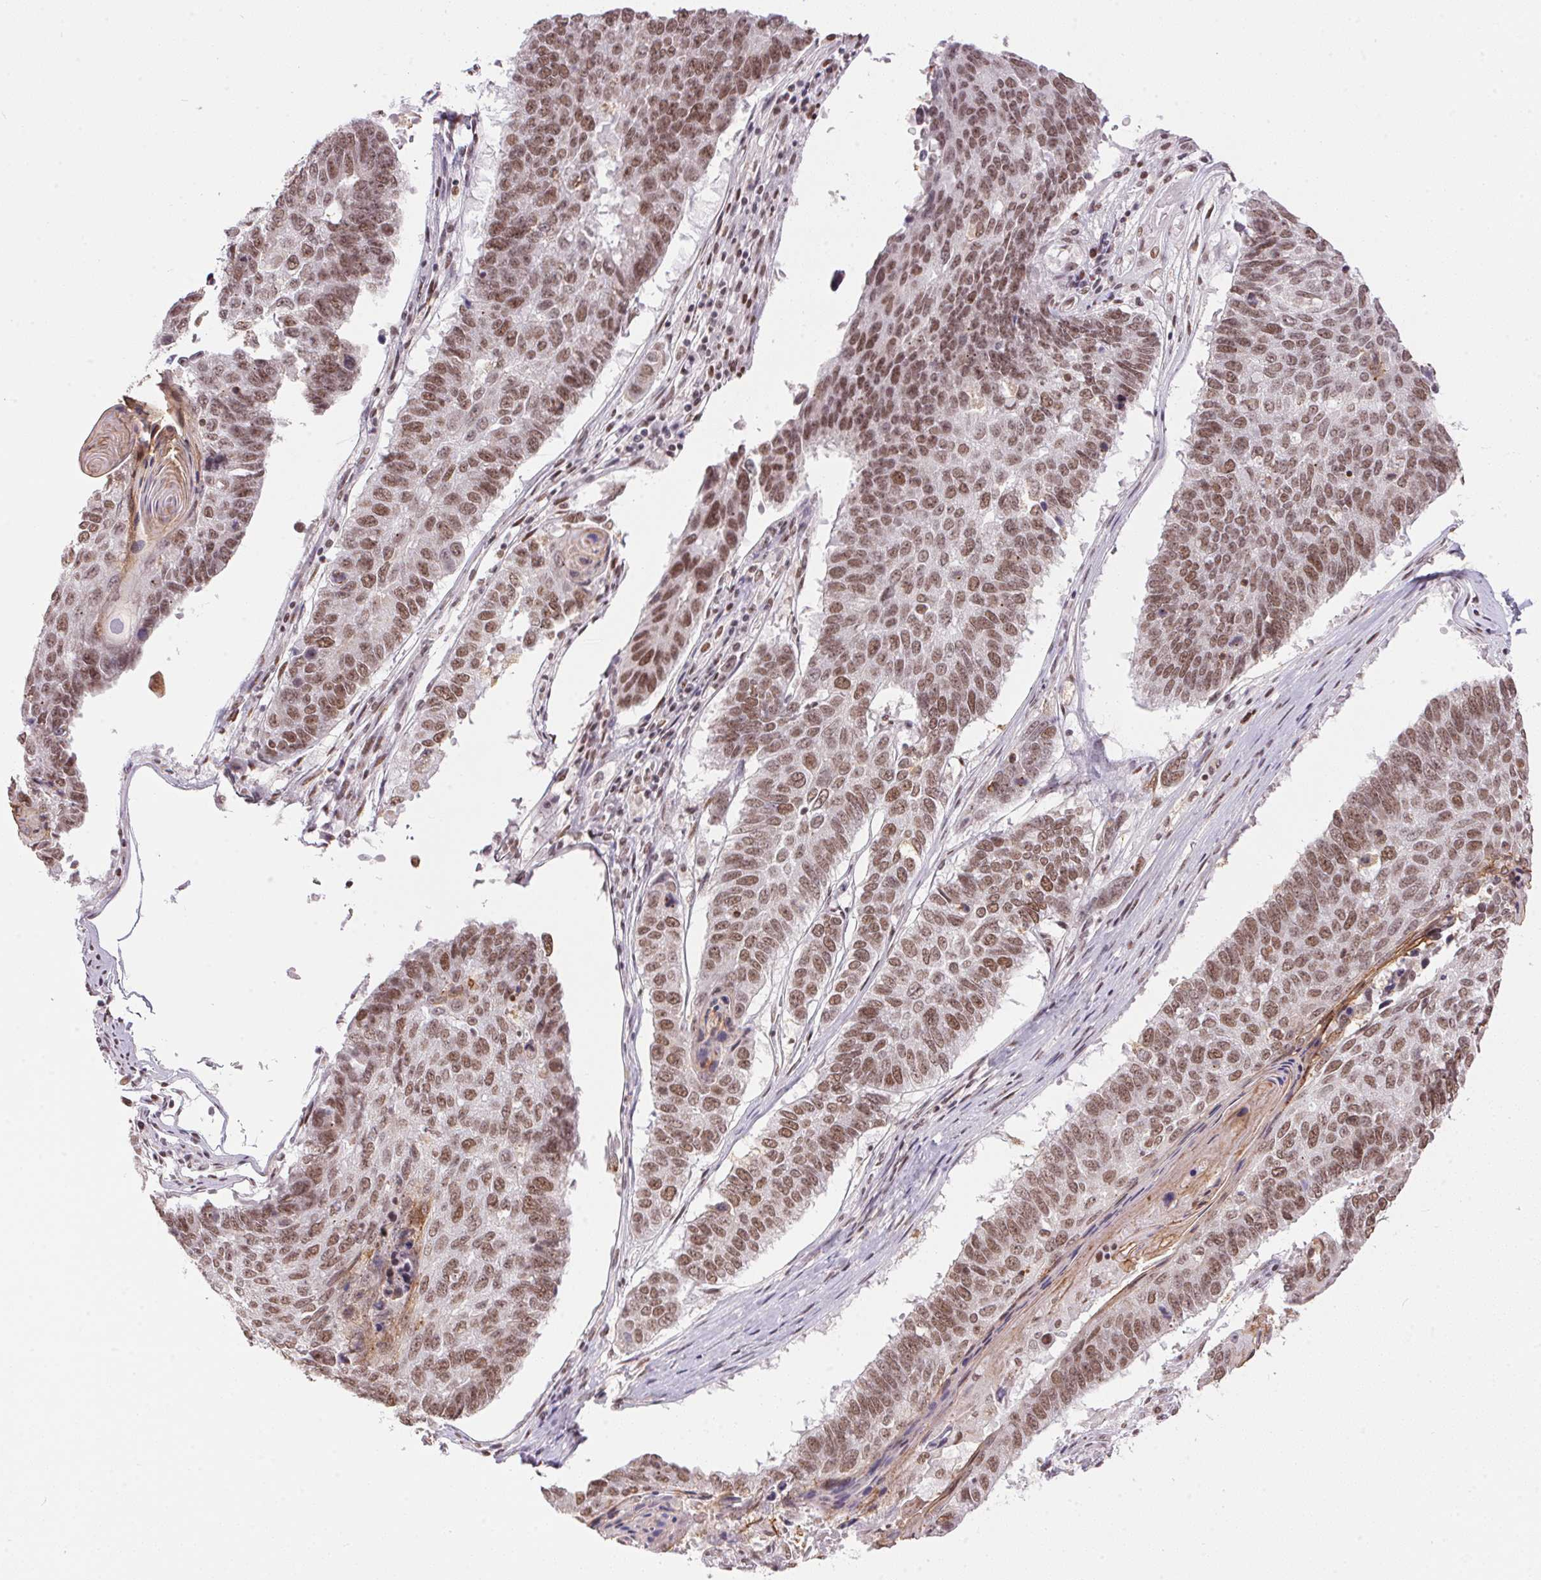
{"staining": {"intensity": "moderate", "quantity": ">75%", "location": "nuclear"}, "tissue": "lung cancer", "cell_type": "Tumor cells", "image_type": "cancer", "snomed": [{"axis": "morphology", "description": "Squamous cell carcinoma, NOS"}, {"axis": "topography", "description": "Lung"}], "caption": "Immunohistochemistry (IHC) (DAB) staining of lung cancer (squamous cell carcinoma) demonstrates moderate nuclear protein positivity in about >75% of tumor cells. (Stains: DAB in brown, nuclei in blue, Microscopy: brightfield microscopy at high magnification).", "gene": "NFE2L1", "patient": {"sex": "male", "age": 73}}